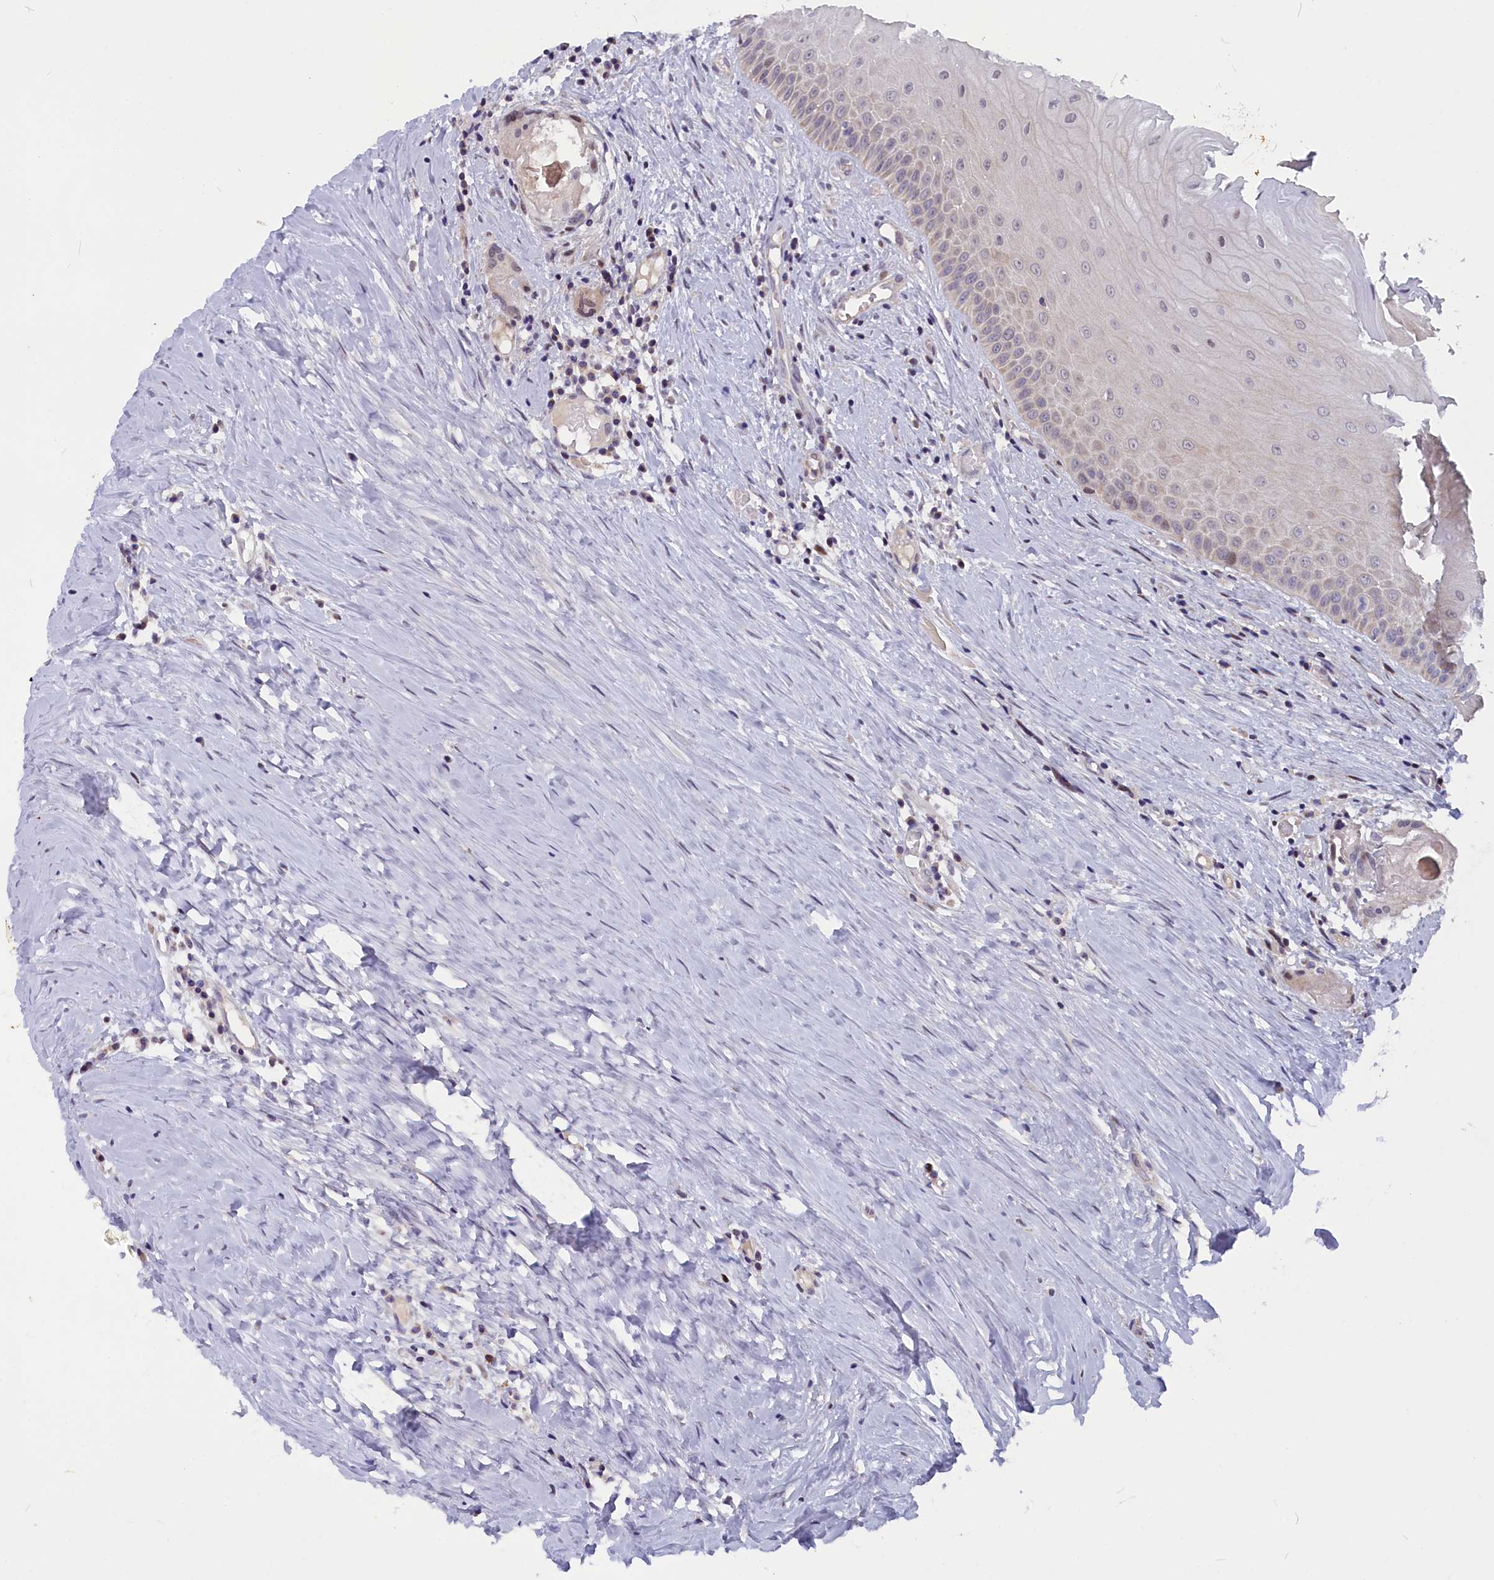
{"staining": {"intensity": "moderate", "quantity": "<25%", "location": "cytoplasmic/membranous"}, "tissue": "oral mucosa", "cell_type": "Squamous epithelial cells", "image_type": "normal", "snomed": [{"axis": "morphology", "description": "Normal tissue, NOS"}, {"axis": "topography", "description": "Skeletal muscle"}, {"axis": "topography", "description": "Oral tissue"}, {"axis": "topography", "description": "Peripheral nerve tissue"}], "caption": "Protein expression analysis of unremarkable oral mucosa displays moderate cytoplasmic/membranous positivity in approximately <25% of squamous epithelial cells. Immunohistochemistry (ihc) stains the protein of interest in brown and the nuclei are stained blue.", "gene": "ANKRD34B", "patient": {"sex": "female", "age": 84}}